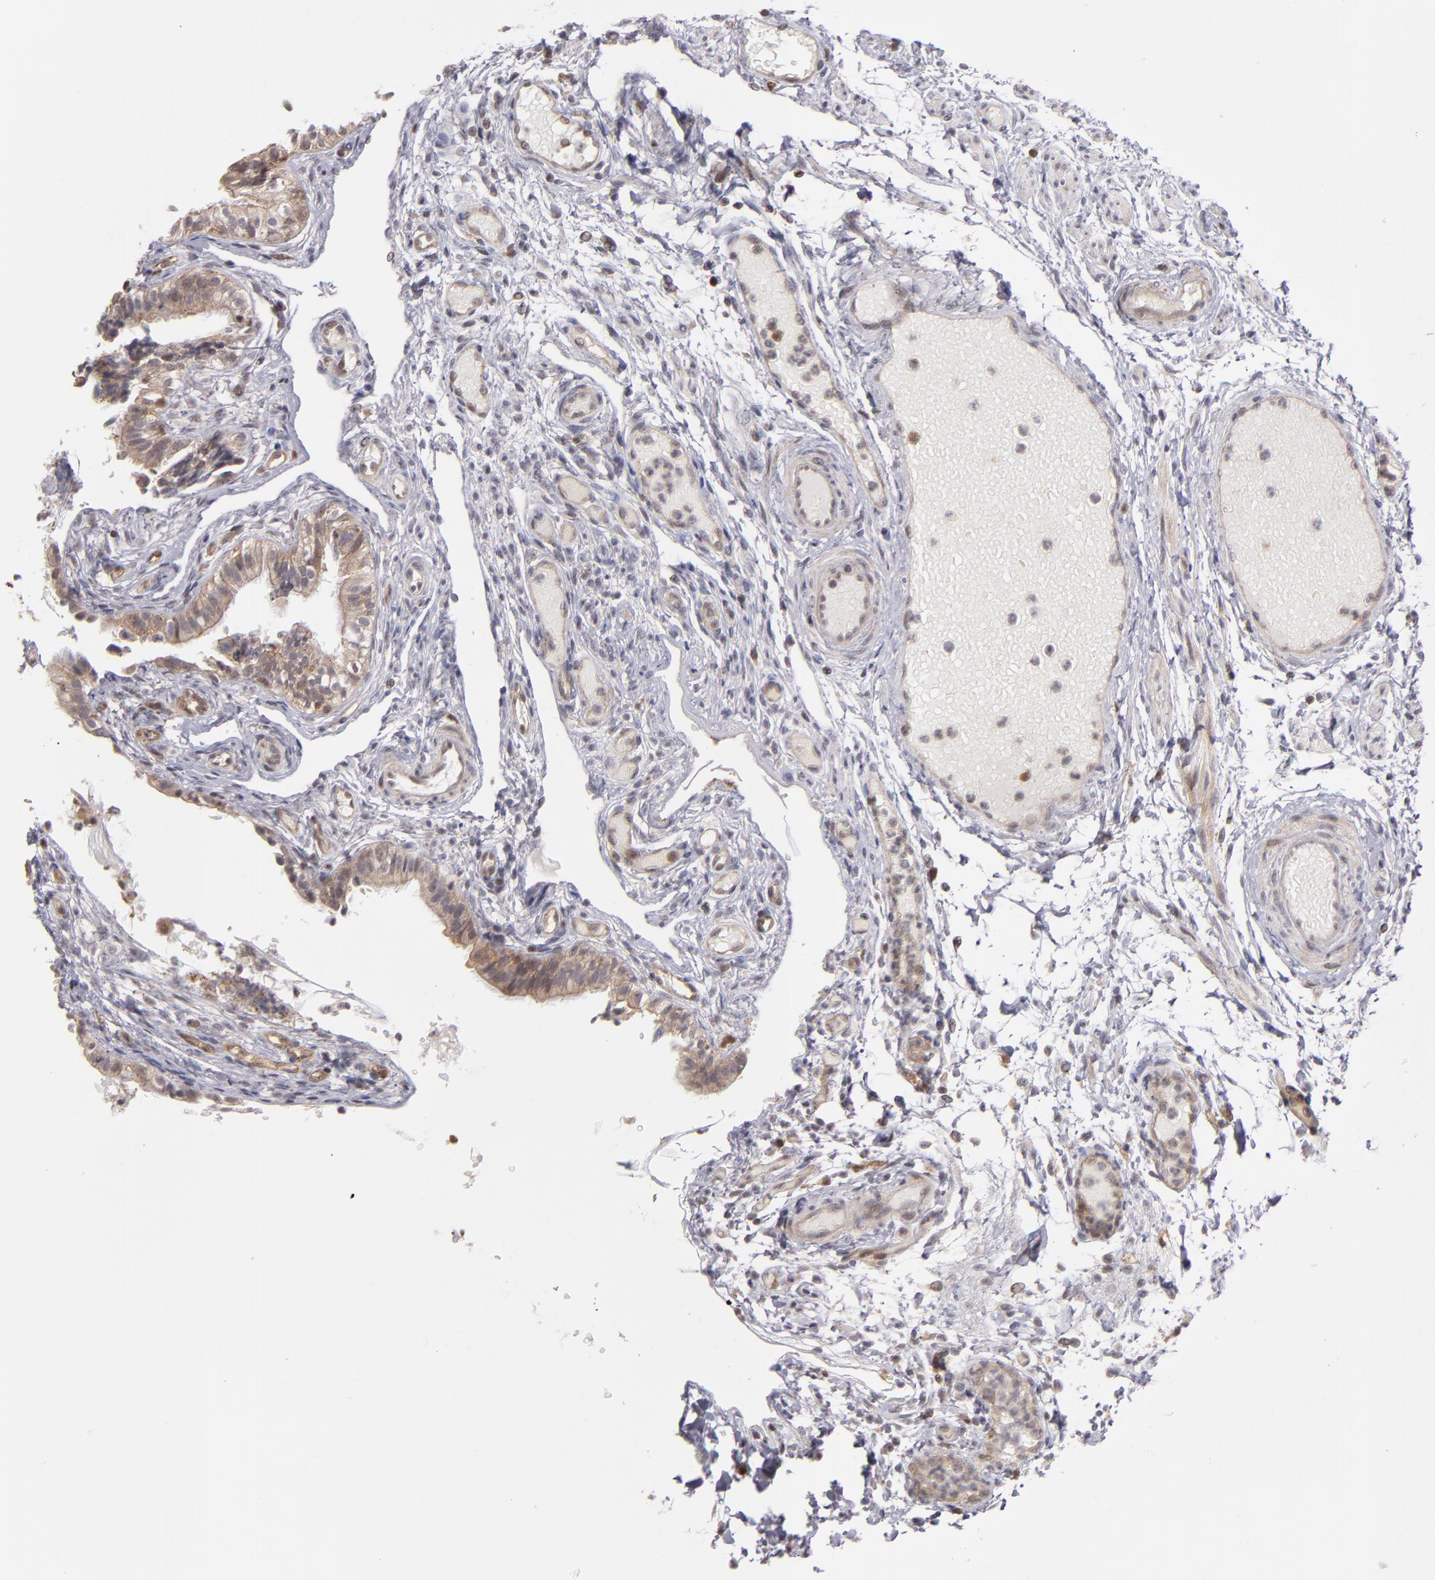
{"staining": {"intensity": "moderate", "quantity": ">75%", "location": "cytoplasmic/membranous"}, "tissue": "fallopian tube", "cell_type": "Glandular cells", "image_type": "normal", "snomed": [{"axis": "morphology", "description": "Normal tissue, NOS"}, {"axis": "morphology", "description": "Dermoid, NOS"}, {"axis": "topography", "description": "Fallopian tube"}], "caption": "Immunohistochemical staining of benign fallopian tube shows >75% levels of moderate cytoplasmic/membranous protein staining in approximately >75% of glandular cells. Immunohistochemistry (ihc) stains the protein in brown and the nuclei are stained blue.", "gene": "CASP1", "patient": {"sex": "female", "age": 33}}